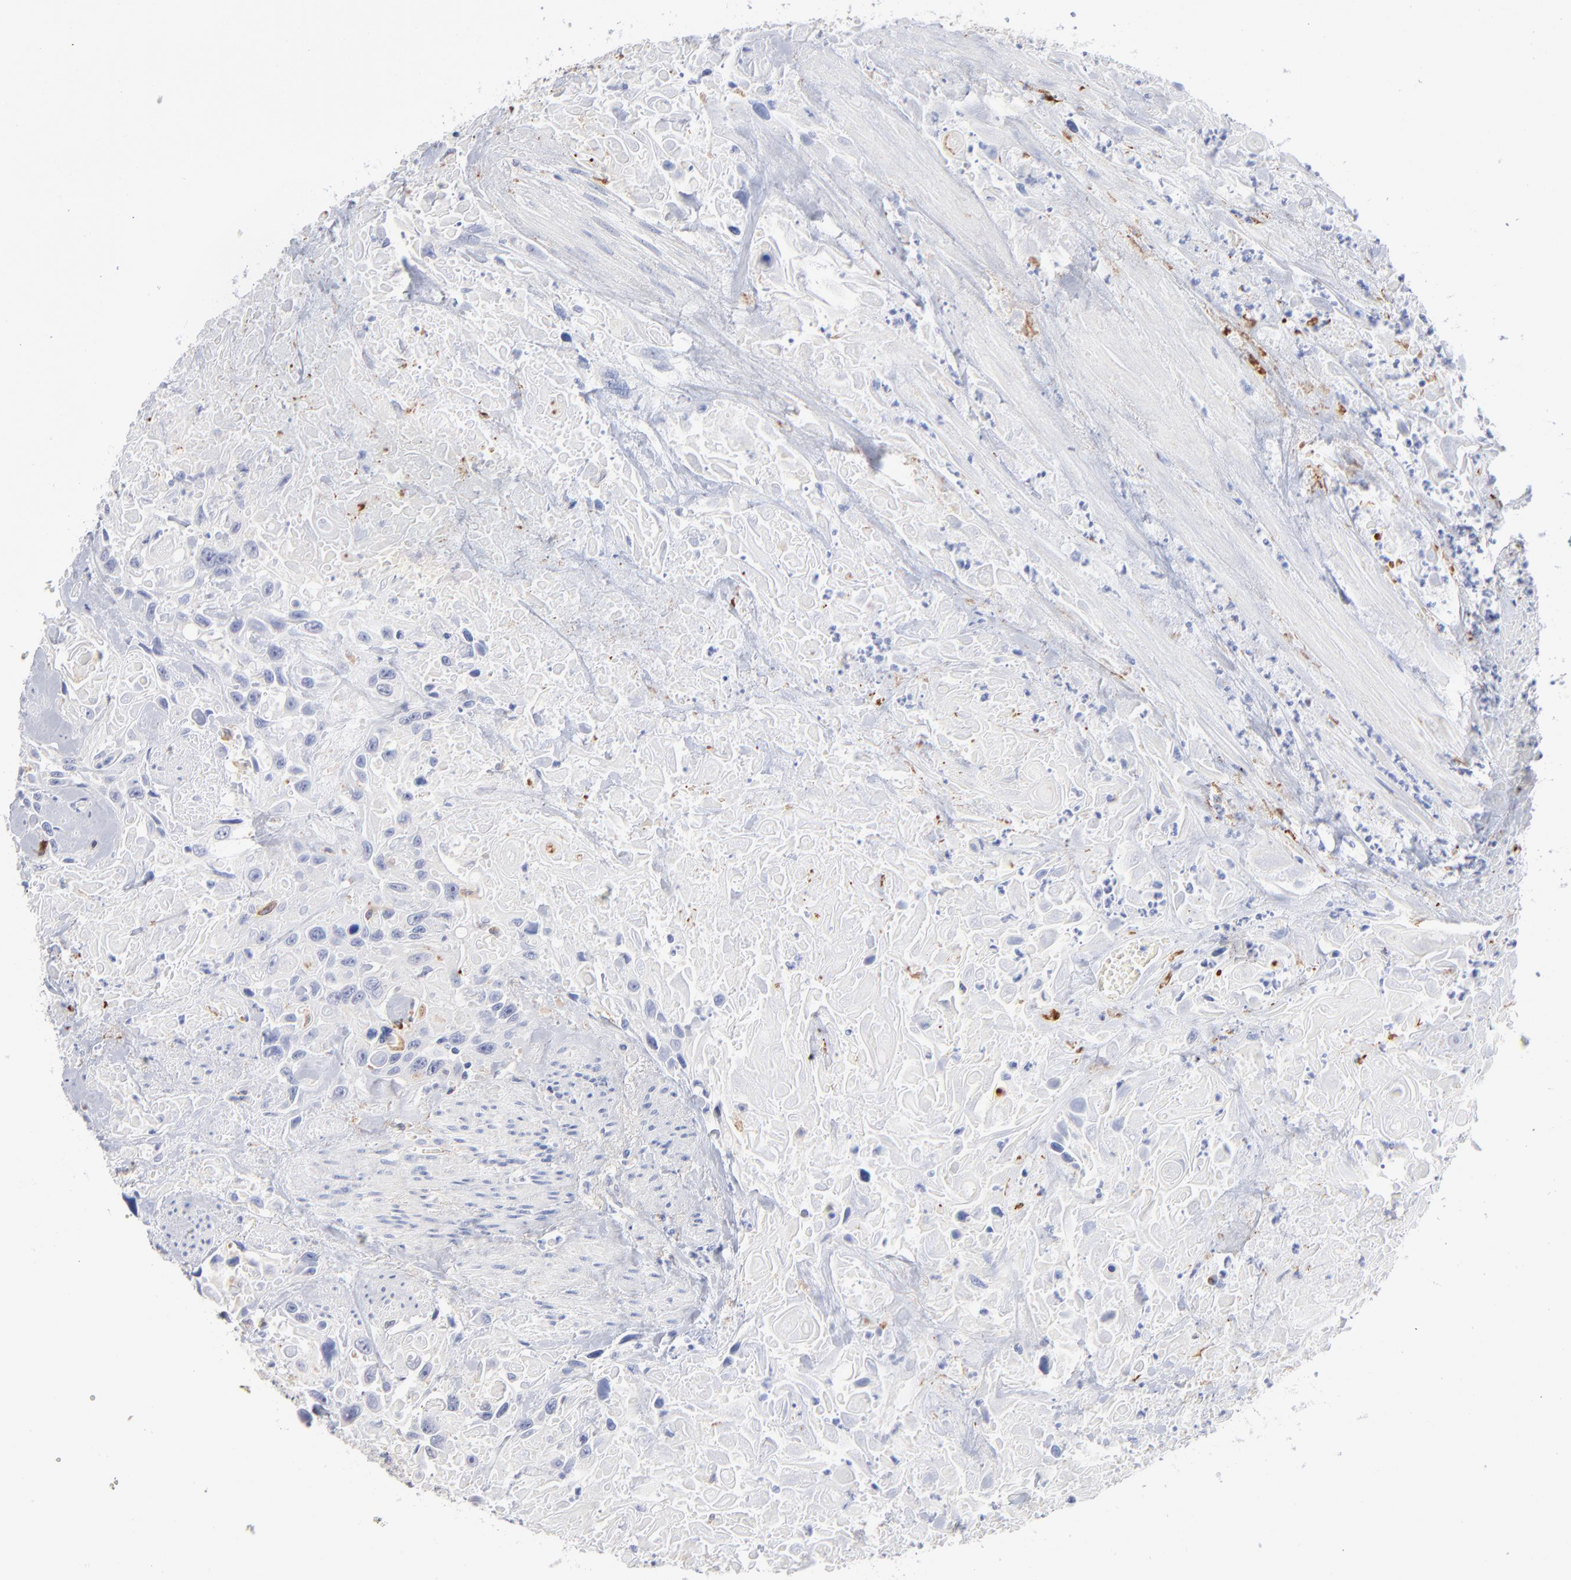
{"staining": {"intensity": "negative", "quantity": "none", "location": "none"}, "tissue": "urothelial cancer", "cell_type": "Tumor cells", "image_type": "cancer", "snomed": [{"axis": "morphology", "description": "Urothelial carcinoma, High grade"}, {"axis": "topography", "description": "Urinary bladder"}], "caption": "This is a photomicrograph of immunohistochemistry staining of urothelial cancer, which shows no staining in tumor cells.", "gene": "CD180", "patient": {"sex": "female", "age": 84}}